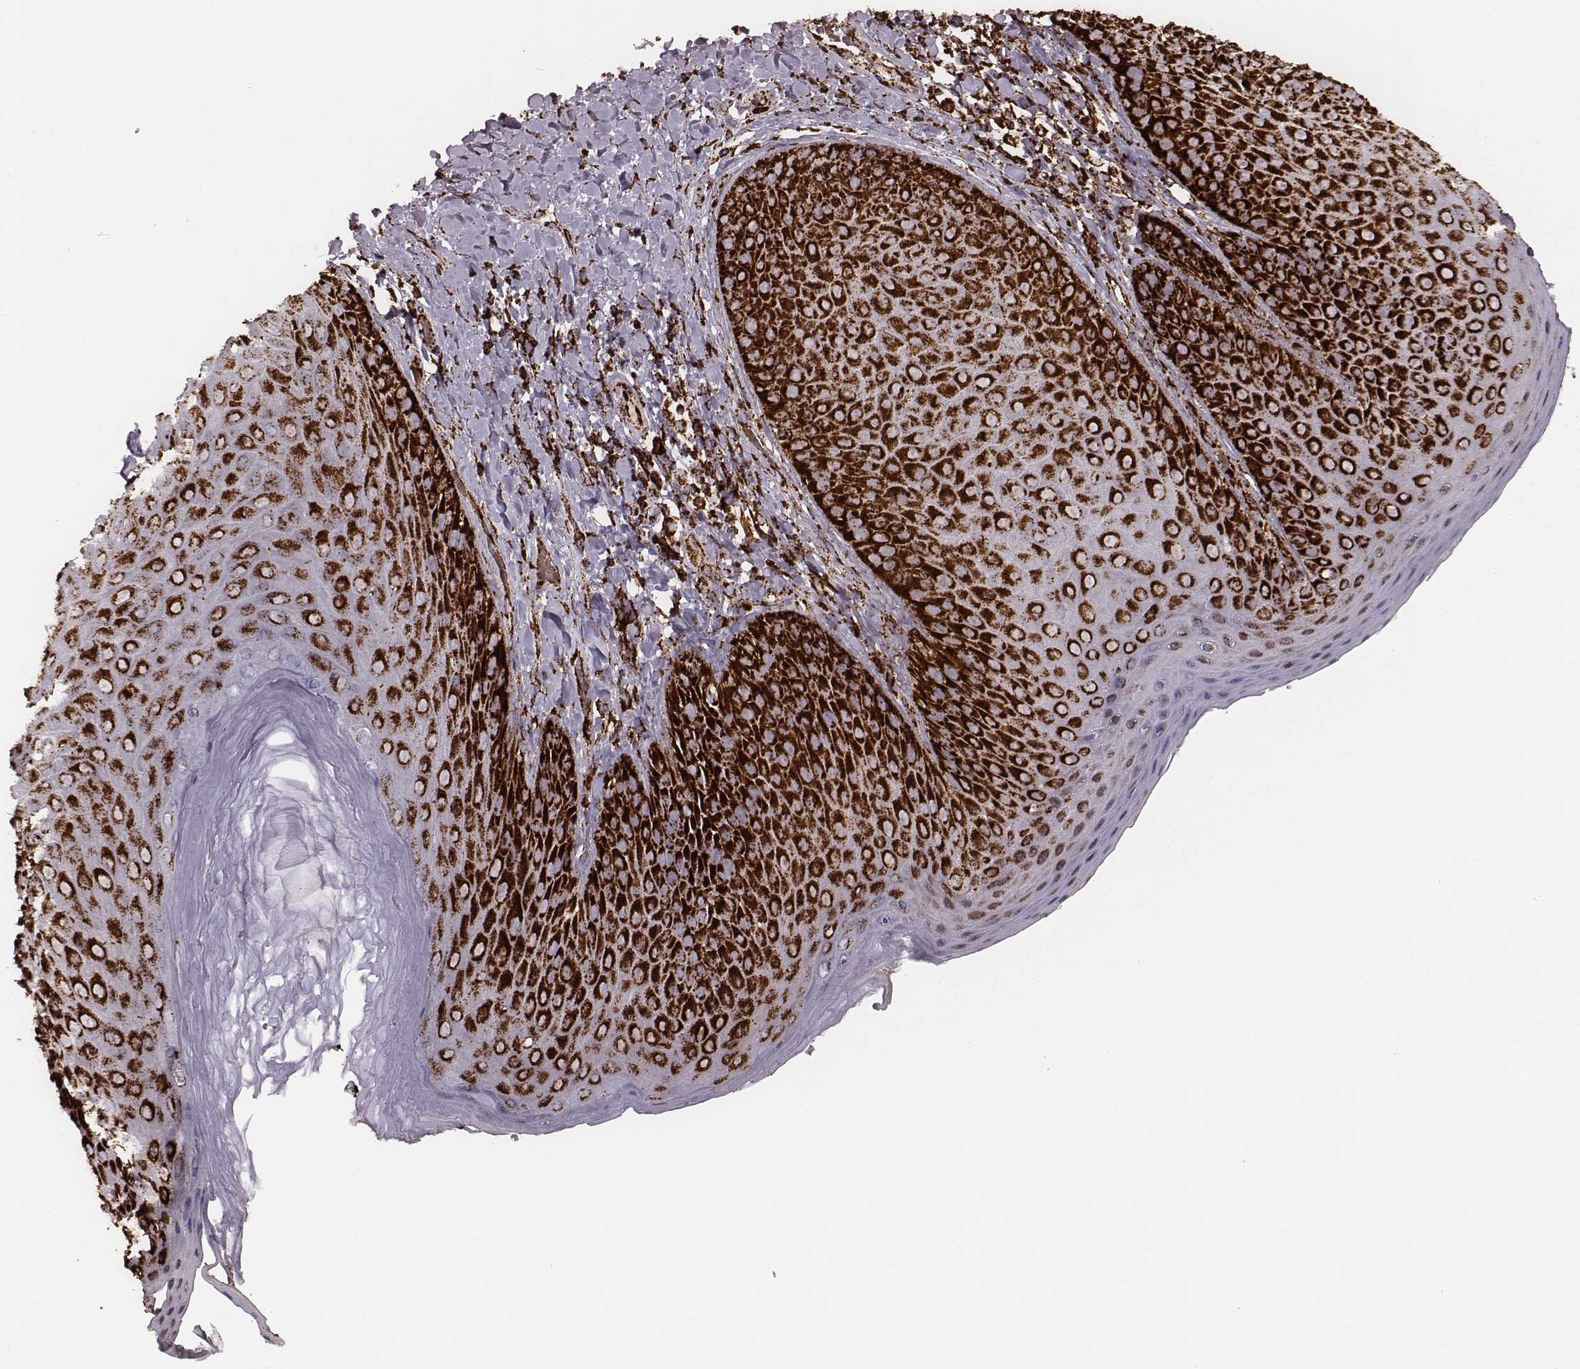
{"staining": {"intensity": "strong", "quantity": ">75%", "location": "cytoplasmic/membranous"}, "tissue": "skin", "cell_type": "Epidermal cells", "image_type": "normal", "snomed": [{"axis": "morphology", "description": "Normal tissue, NOS"}, {"axis": "topography", "description": "Anal"}], "caption": "DAB immunohistochemical staining of benign human skin displays strong cytoplasmic/membranous protein staining in about >75% of epidermal cells.", "gene": "TUFM", "patient": {"sex": "male", "age": 53}}